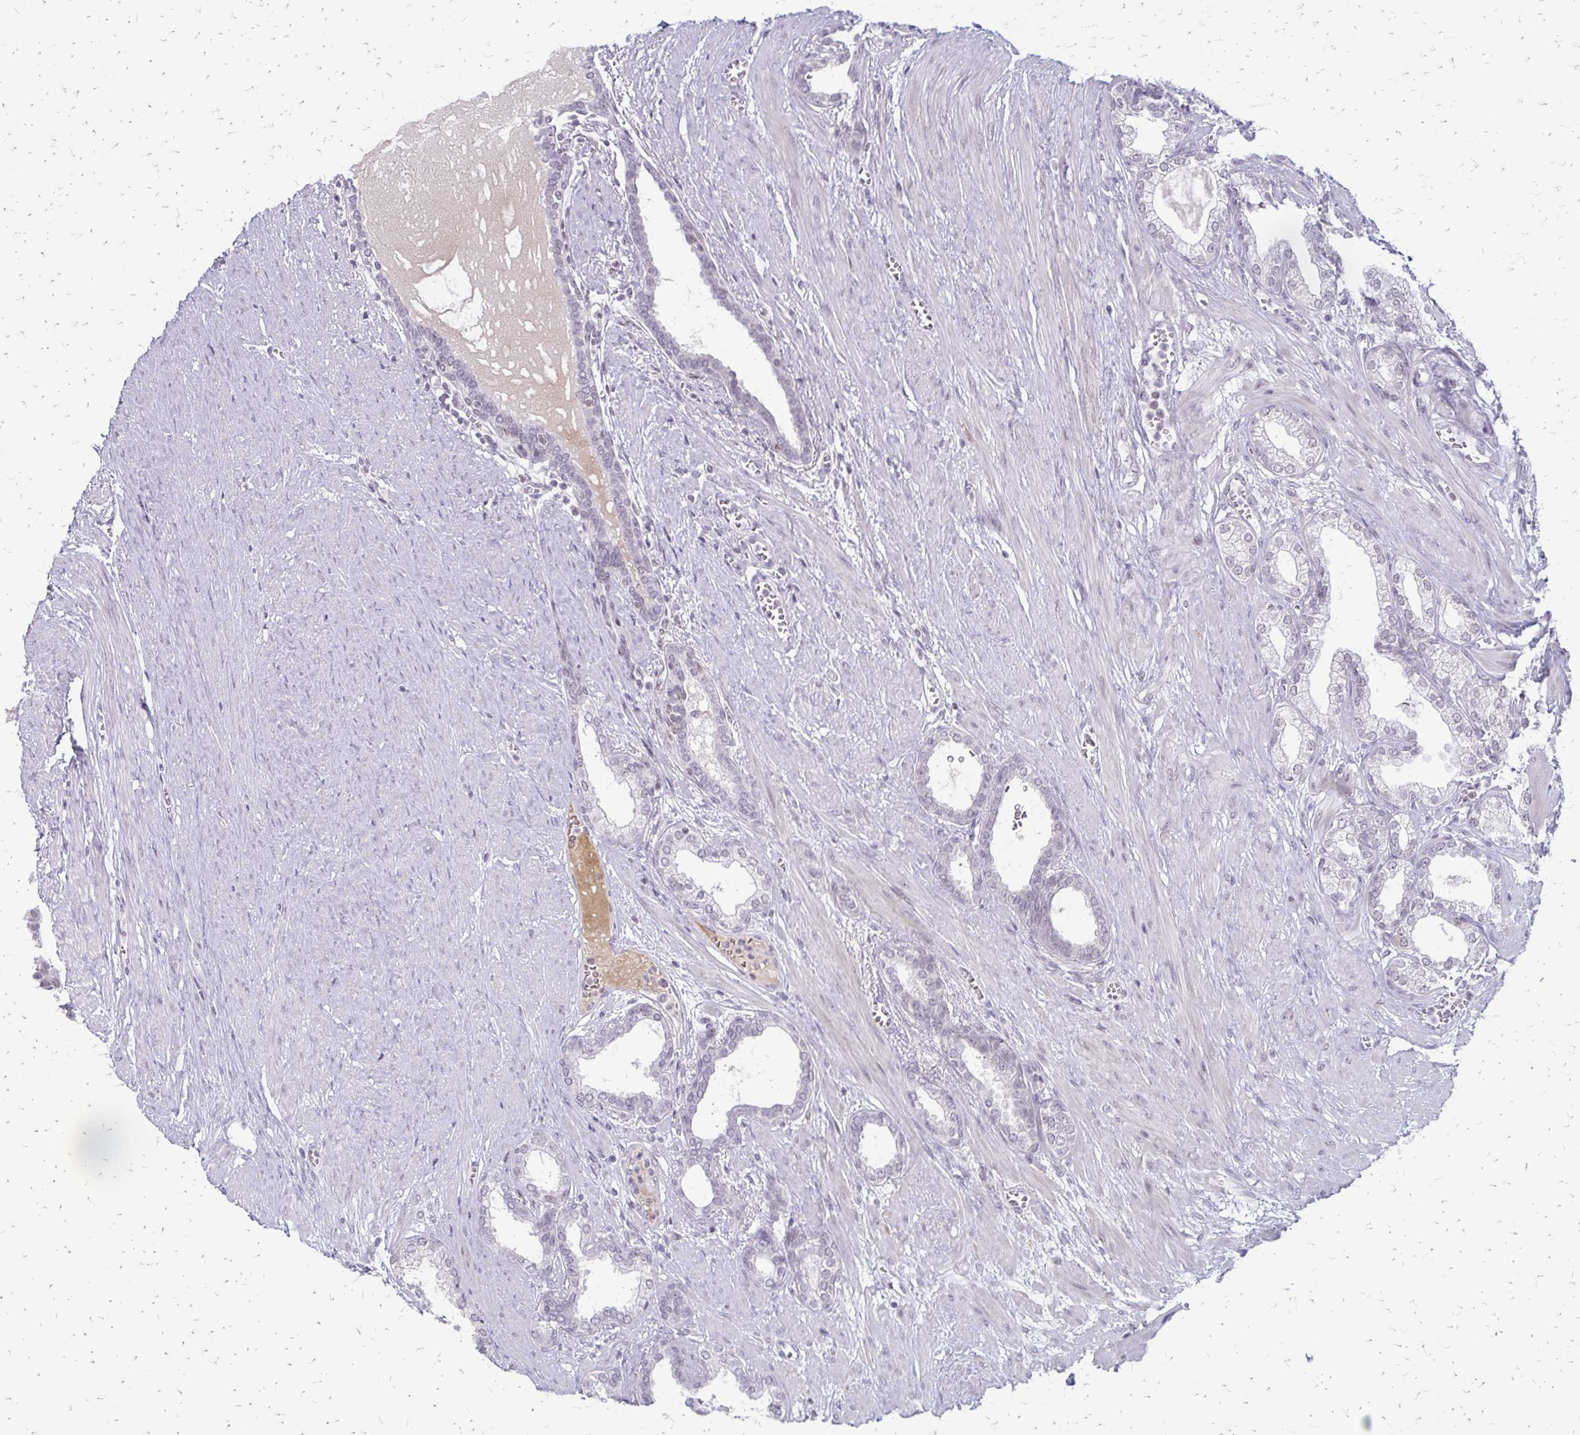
{"staining": {"intensity": "negative", "quantity": "none", "location": "none"}, "tissue": "prostate cancer", "cell_type": "Tumor cells", "image_type": "cancer", "snomed": [{"axis": "morphology", "description": "Adenocarcinoma, High grade"}, {"axis": "topography", "description": "Prostate"}], "caption": "Micrograph shows no protein expression in tumor cells of prostate adenocarcinoma (high-grade) tissue.", "gene": "EED", "patient": {"sex": "male", "age": 60}}